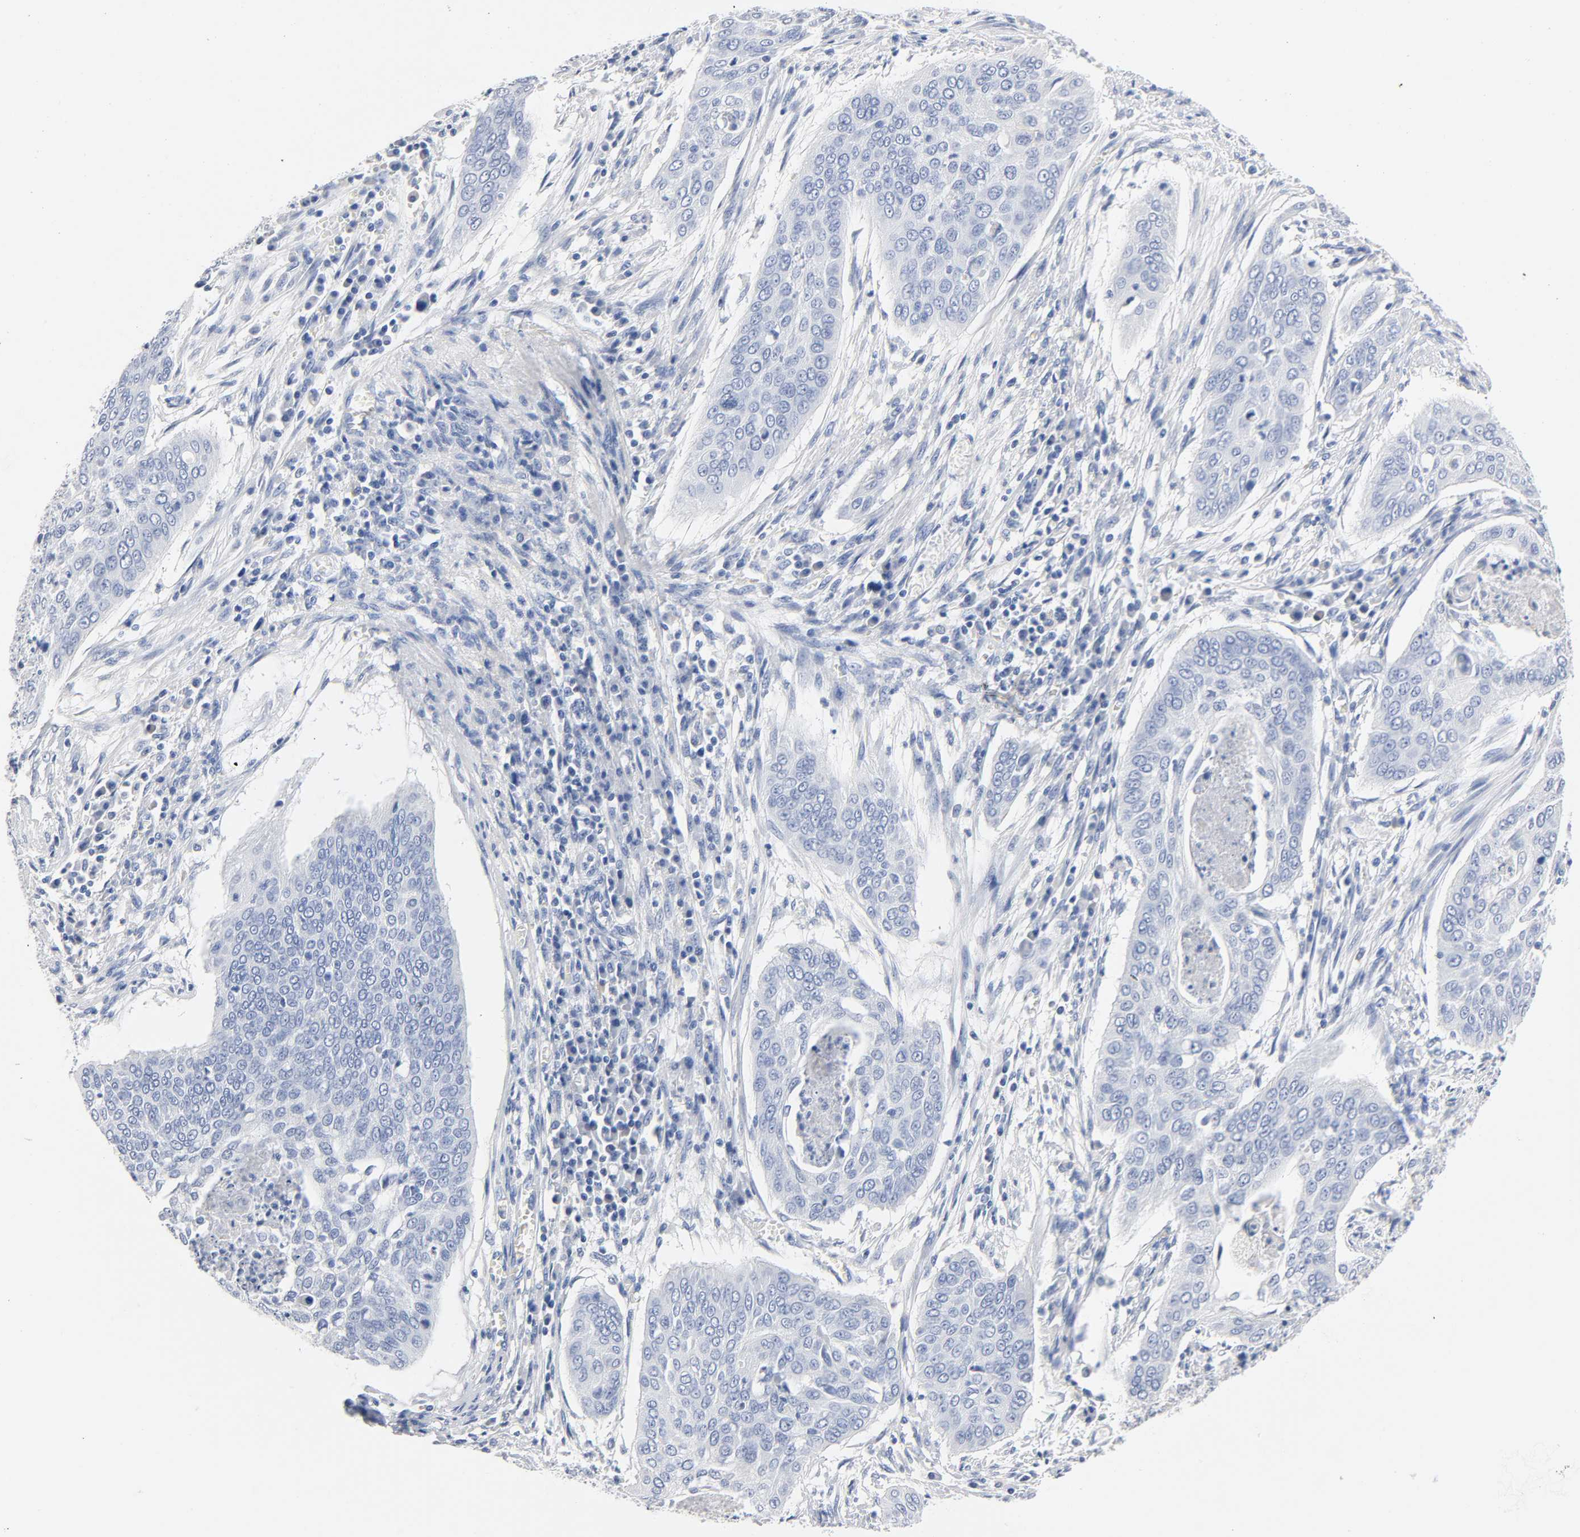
{"staining": {"intensity": "negative", "quantity": "none", "location": "none"}, "tissue": "cervical cancer", "cell_type": "Tumor cells", "image_type": "cancer", "snomed": [{"axis": "morphology", "description": "Squamous cell carcinoma, NOS"}, {"axis": "topography", "description": "Cervix"}], "caption": "Image shows no protein expression in tumor cells of cervical cancer (squamous cell carcinoma) tissue.", "gene": "ACP3", "patient": {"sex": "female", "age": 39}}